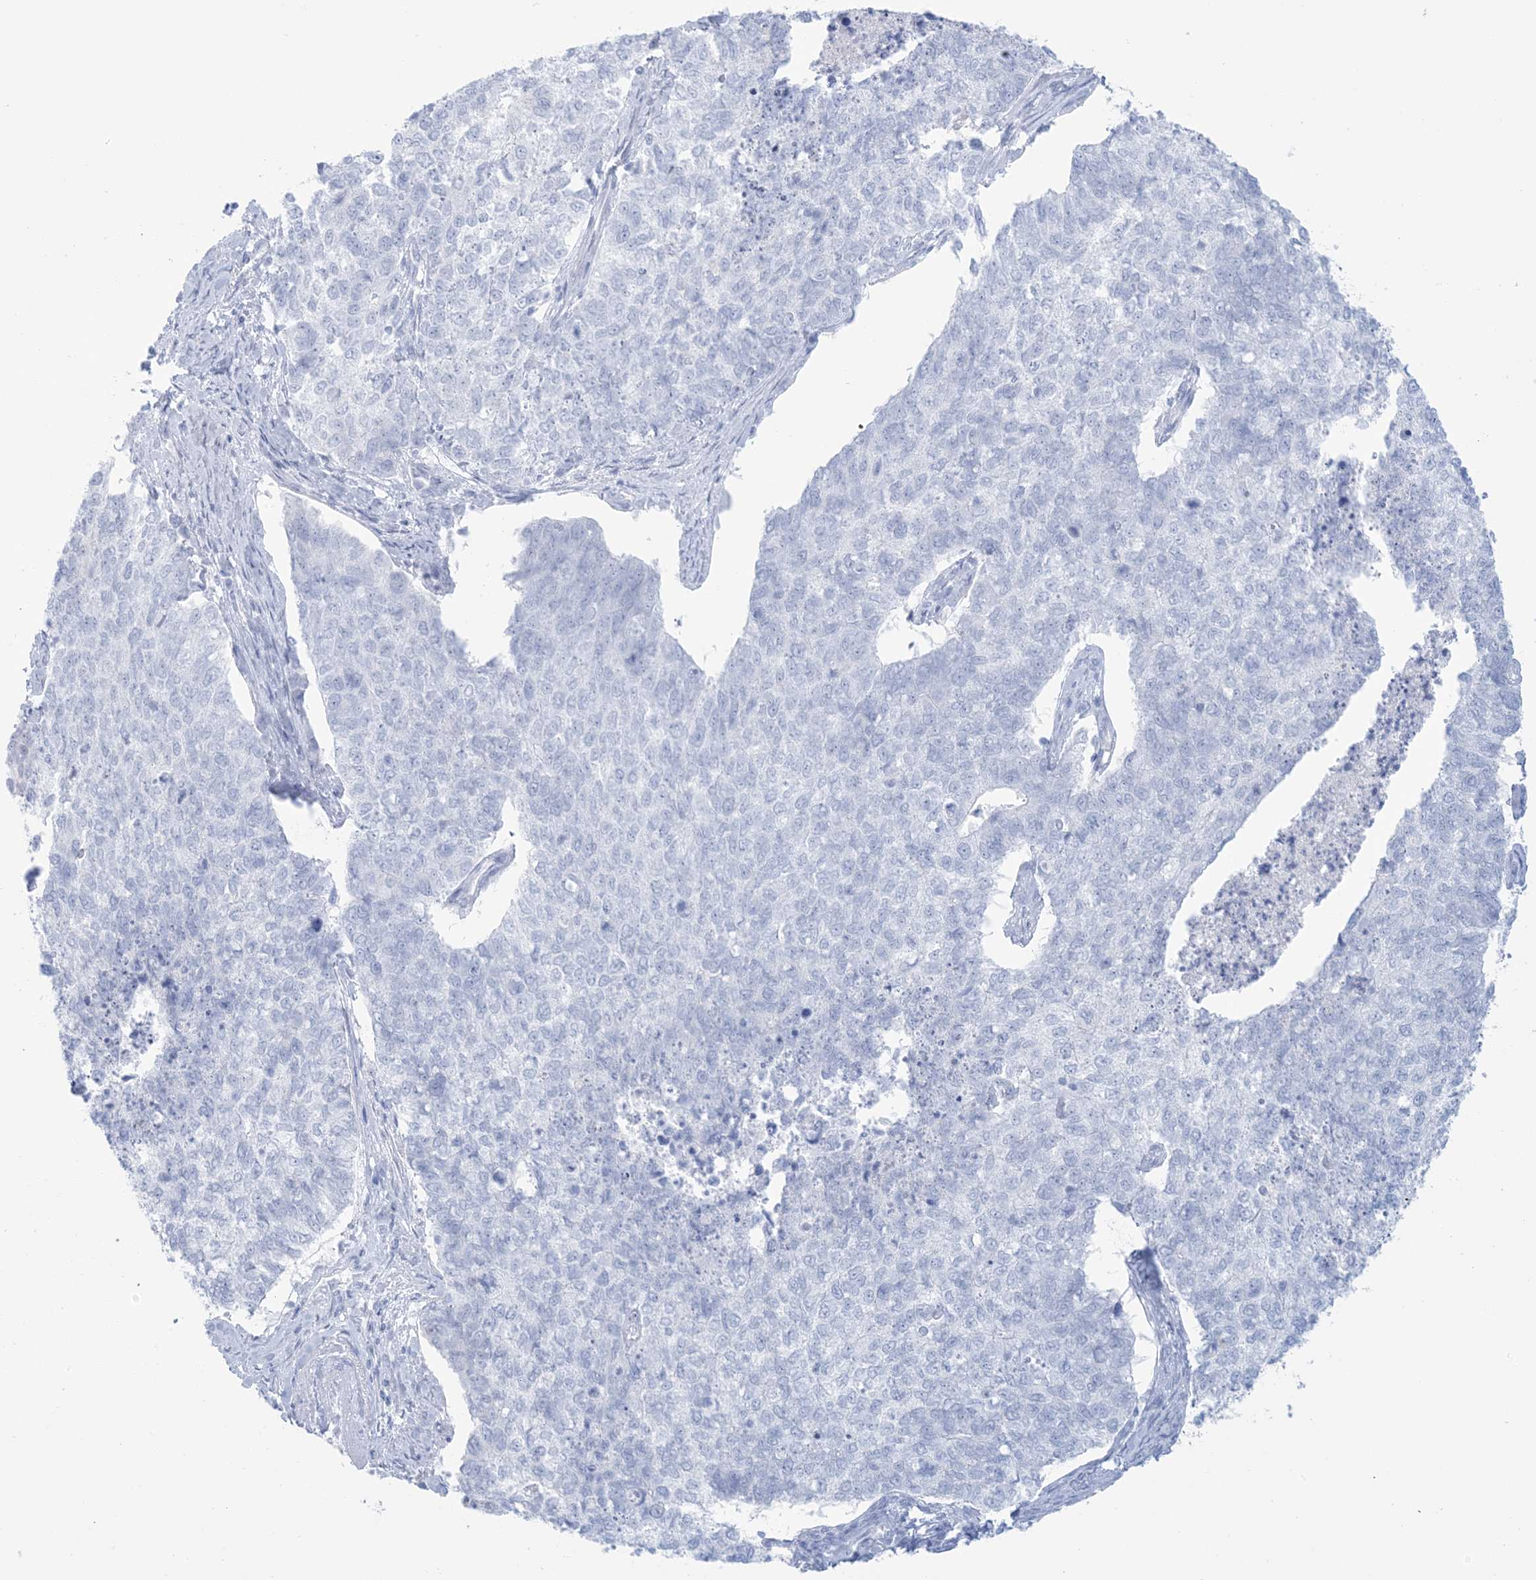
{"staining": {"intensity": "negative", "quantity": "none", "location": "none"}, "tissue": "cervical cancer", "cell_type": "Tumor cells", "image_type": "cancer", "snomed": [{"axis": "morphology", "description": "Squamous cell carcinoma, NOS"}, {"axis": "topography", "description": "Cervix"}], "caption": "Image shows no significant protein positivity in tumor cells of cervical cancer (squamous cell carcinoma).", "gene": "AGXT", "patient": {"sex": "female", "age": 63}}